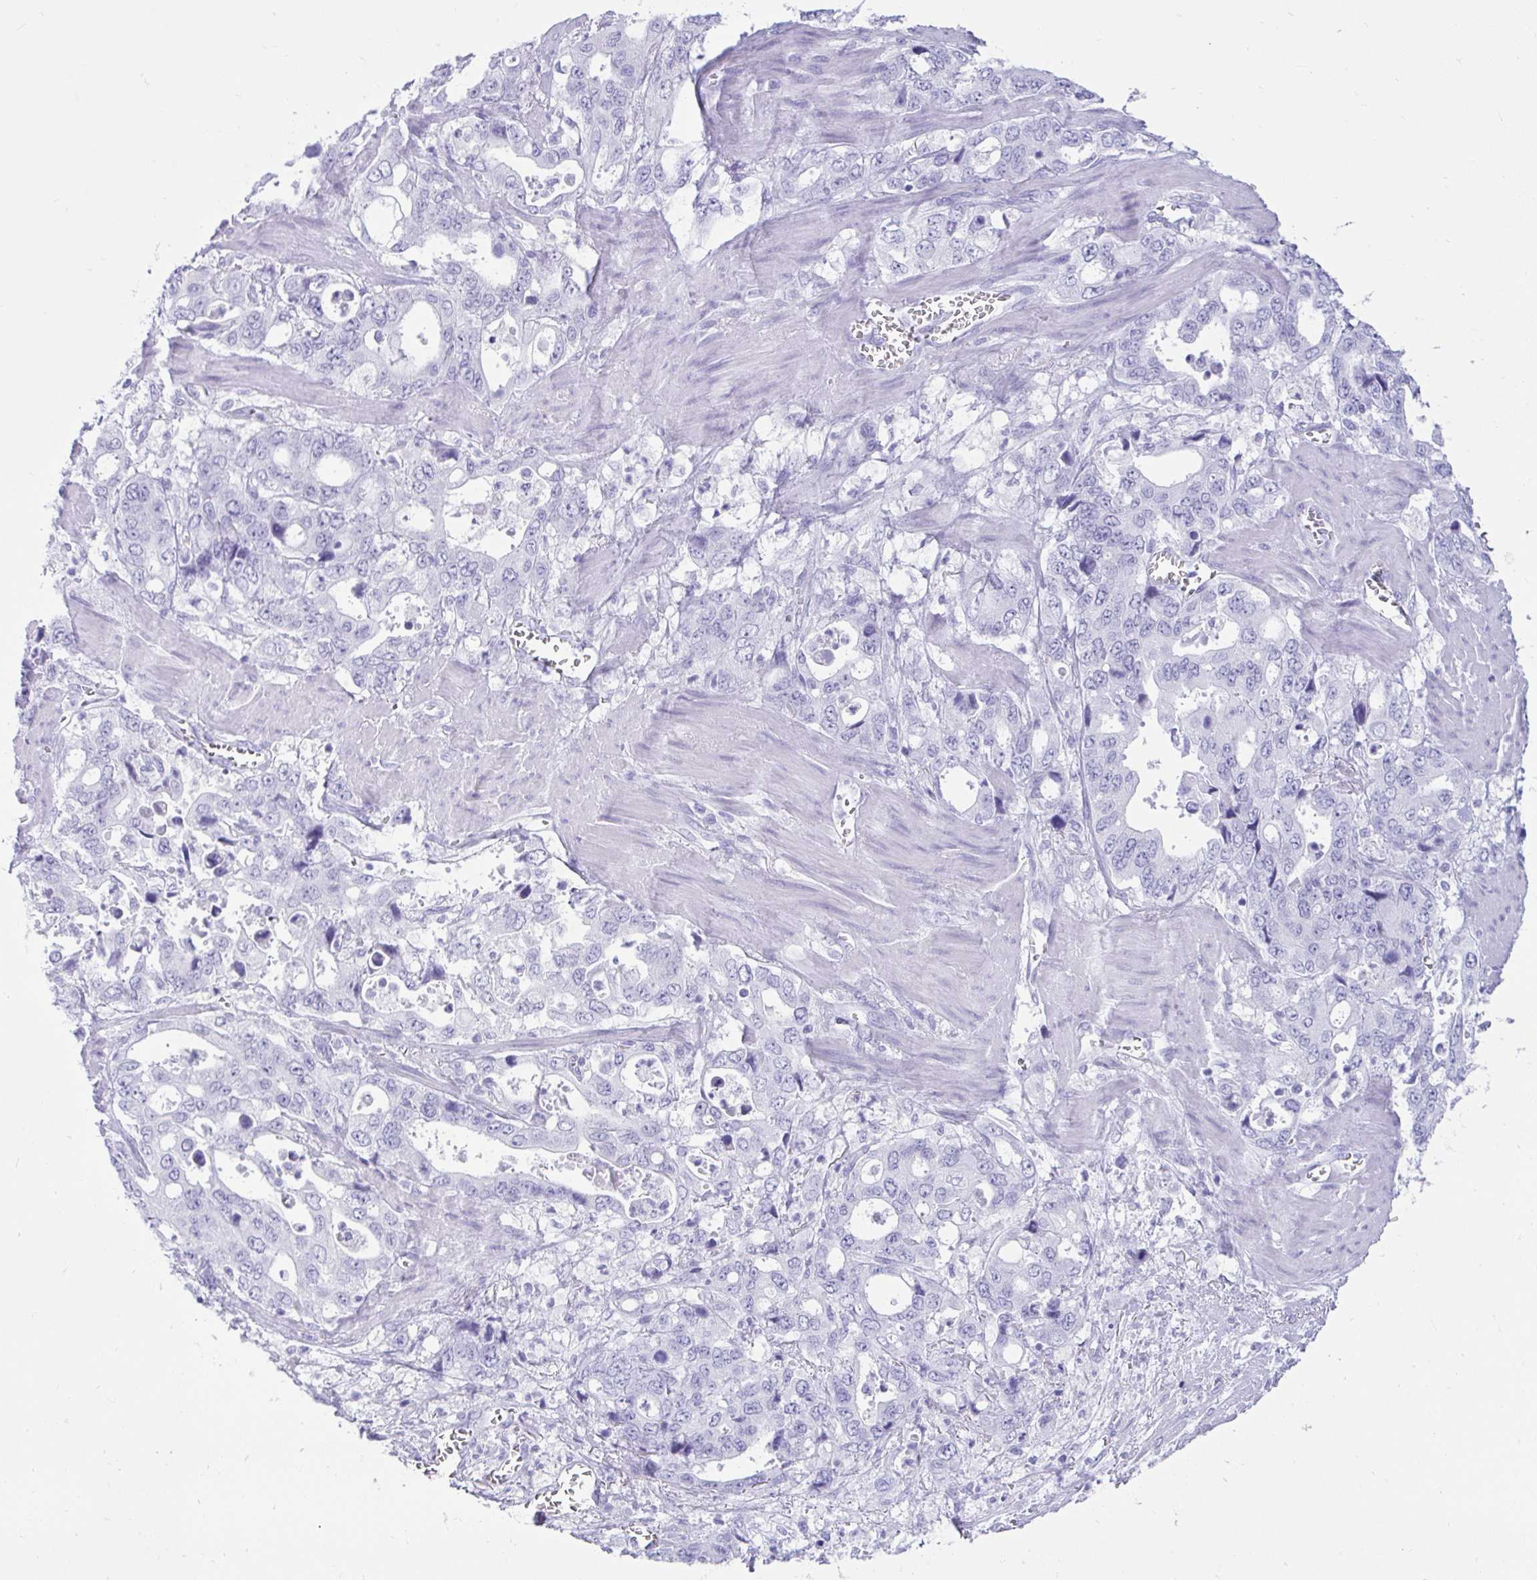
{"staining": {"intensity": "negative", "quantity": "none", "location": "none"}, "tissue": "stomach cancer", "cell_type": "Tumor cells", "image_type": "cancer", "snomed": [{"axis": "morphology", "description": "Adenocarcinoma, NOS"}, {"axis": "topography", "description": "Stomach, upper"}], "caption": "This is an immunohistochemistry image of adenocarcinoma (stomach). There is no expression in tumor cells.", "gene": "PSCA", "patient": {"sex": "male", "age": 74}}